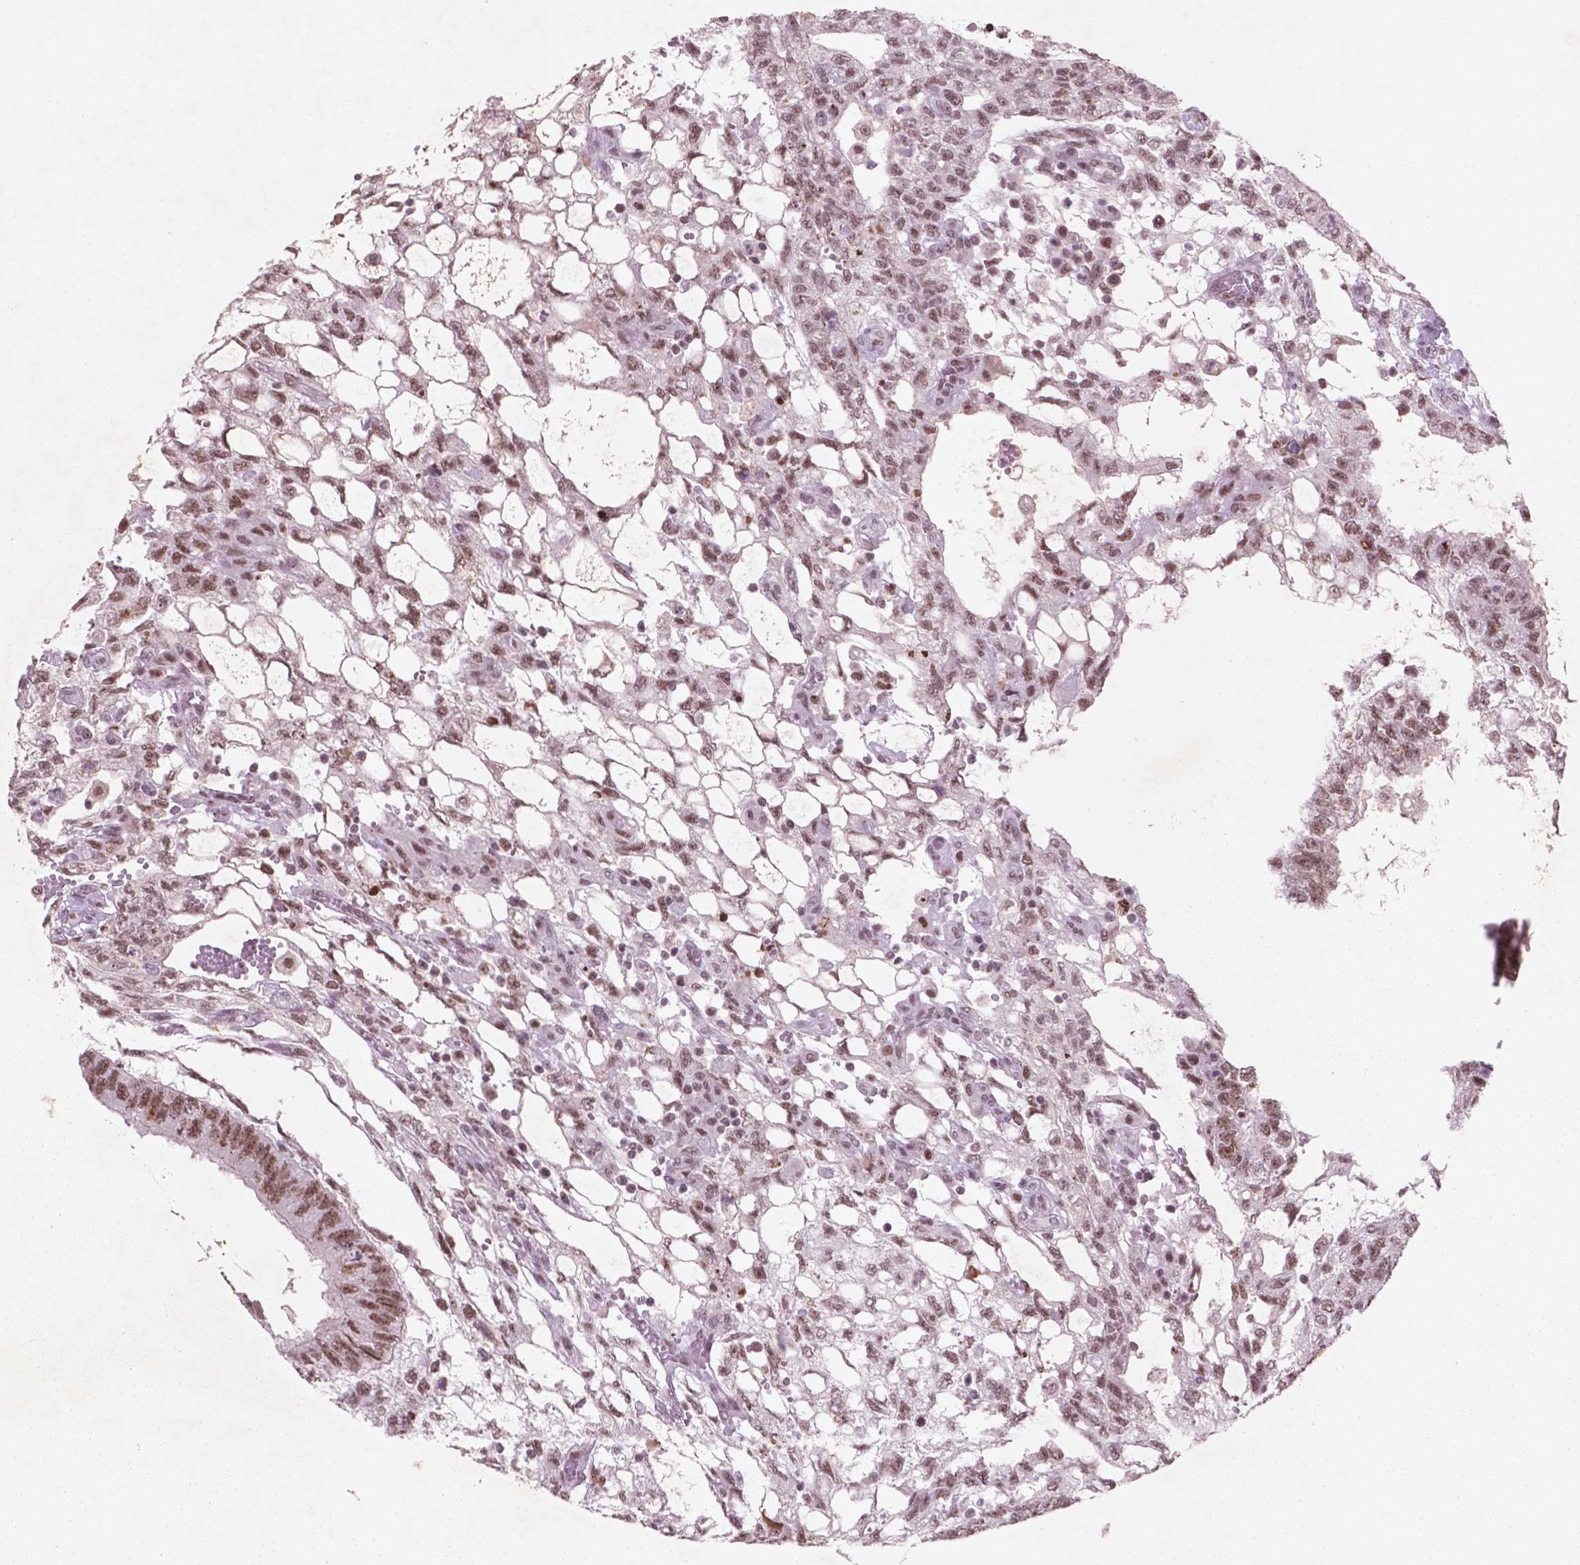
{"staining": {"intensity": "moderate", "quantity": ">75%", "location": "nuclear"}, "tissue": "testis cancer", "cell_type": "Tumor cells", "image_type": "cancer", "snomed": [{"axis": "morphology", "description": "Carcinoma, Embryonal, NOS"}, {"axis": "topography", "description": "Testis"}], "caption": "Protein expression analysis of human testis embryonal carcinoma reveals moderate nuclear expression in approximately >75% of tumor cells.", "gene": "CTR9", "patient": {"sex": "male", "age": 32}}